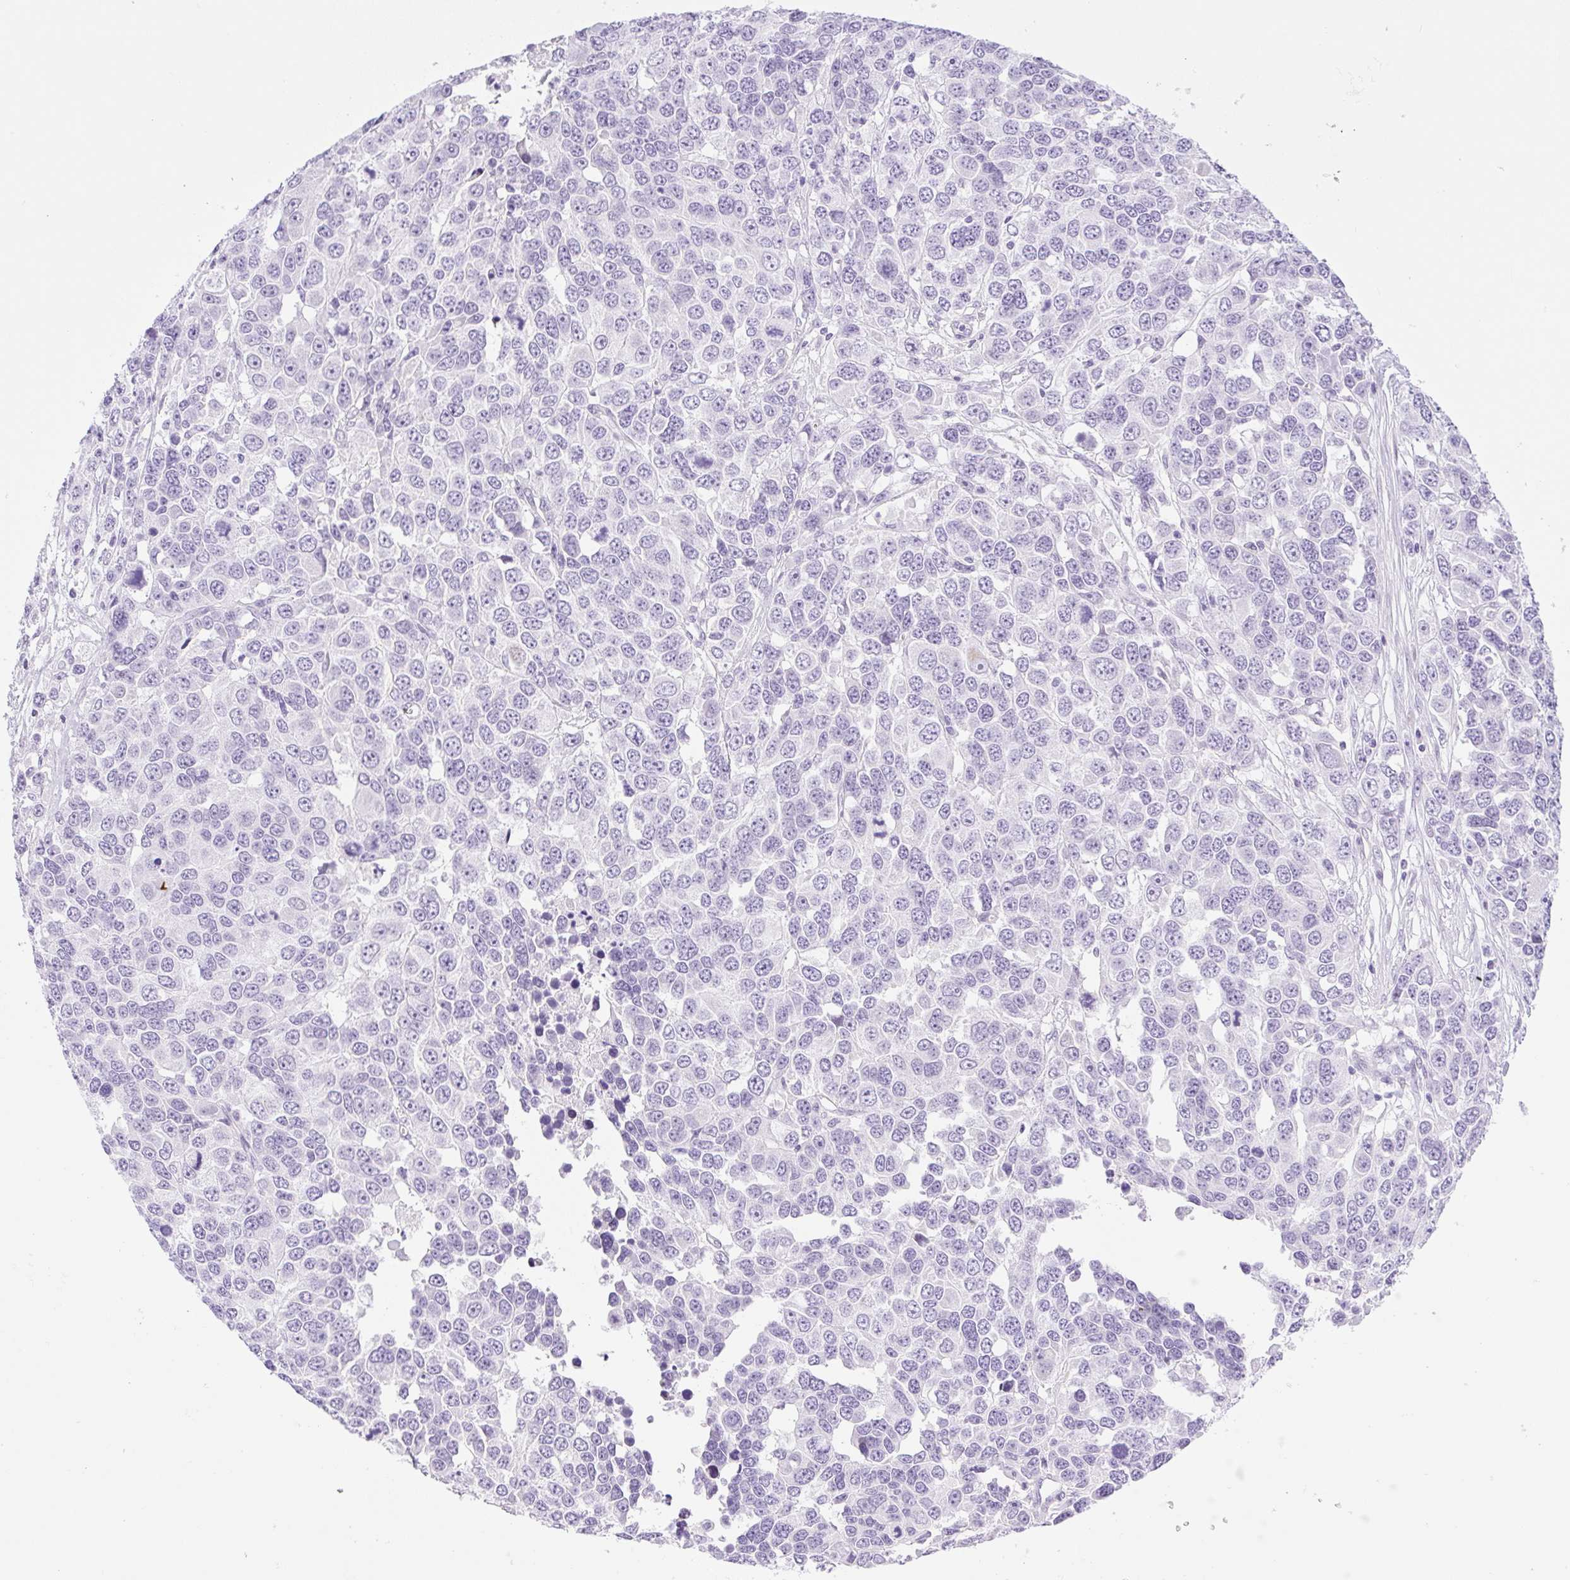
{"staining": {"intensity": "negative", "quantity": "none", "location": "none"}, "tissue": "ovarian cancer", "cell_type": "Tumor cells", "image_type": "cancer", "snomed": [{"axis": "morphology", "description": "Cystadenocarcinoma, serous, NOS"}, {"axis": "topography", "description": "Ovary"}], "caption": "There is no significant expression in tumor cells of ovarian cancer.", "gene": "SPRR4", "patient": {"sex": "female", "age": 76}}